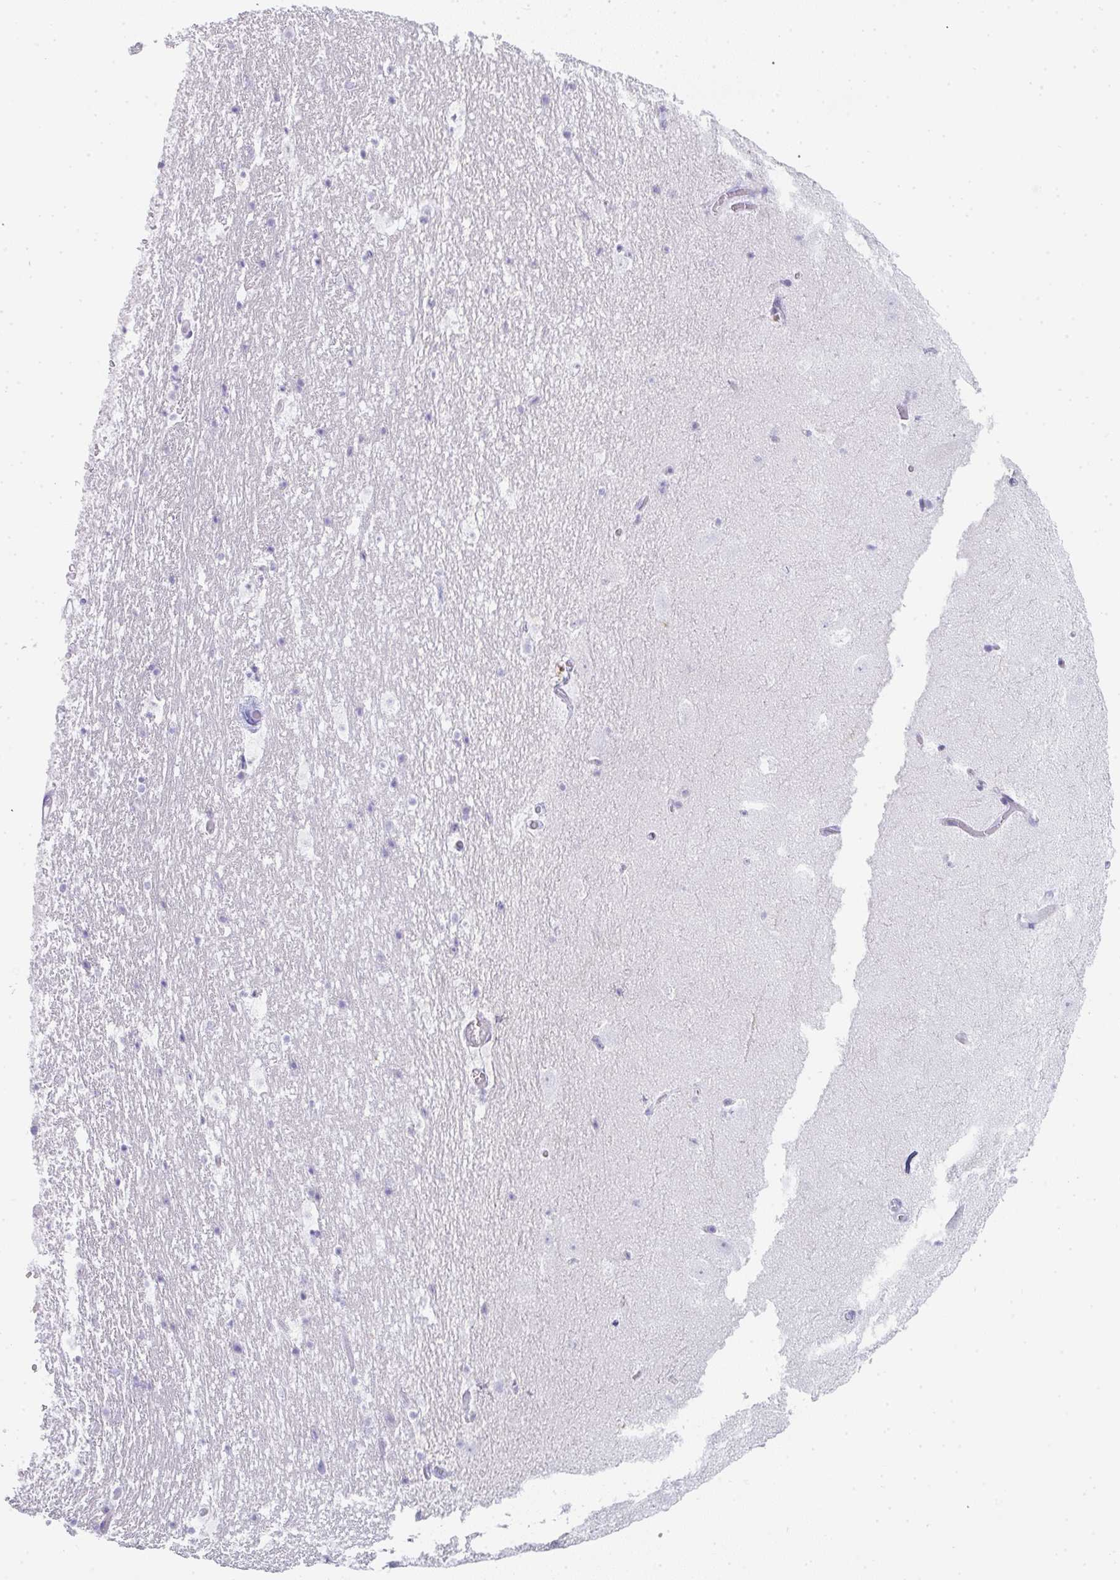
{"staining": {"intensity": "negative", "quantity": "none", "location": "none"}, "tissue": "hippocampus", "cell_type": "Glial cells", "image_type": "normal", "snomed": [{"axis": "morphology", "description": "Normal tissue, NOS"}, {"axis": "topography", "description": "Hippocampus"}], "caption": "Immunohistochemistry (IHC) photomicrograph of normal hippocampus: hippocampus stained with DAB demonstrates no significant protein staining in glial cells. (Stains: DAB (3,3'-diaminobenzidine) IHC with hematoxylin counter stain, Microscopy: brightfield microscopy at high magnification).", "gene": "PRND", "patient": {"sex": "female", "age": 42}}